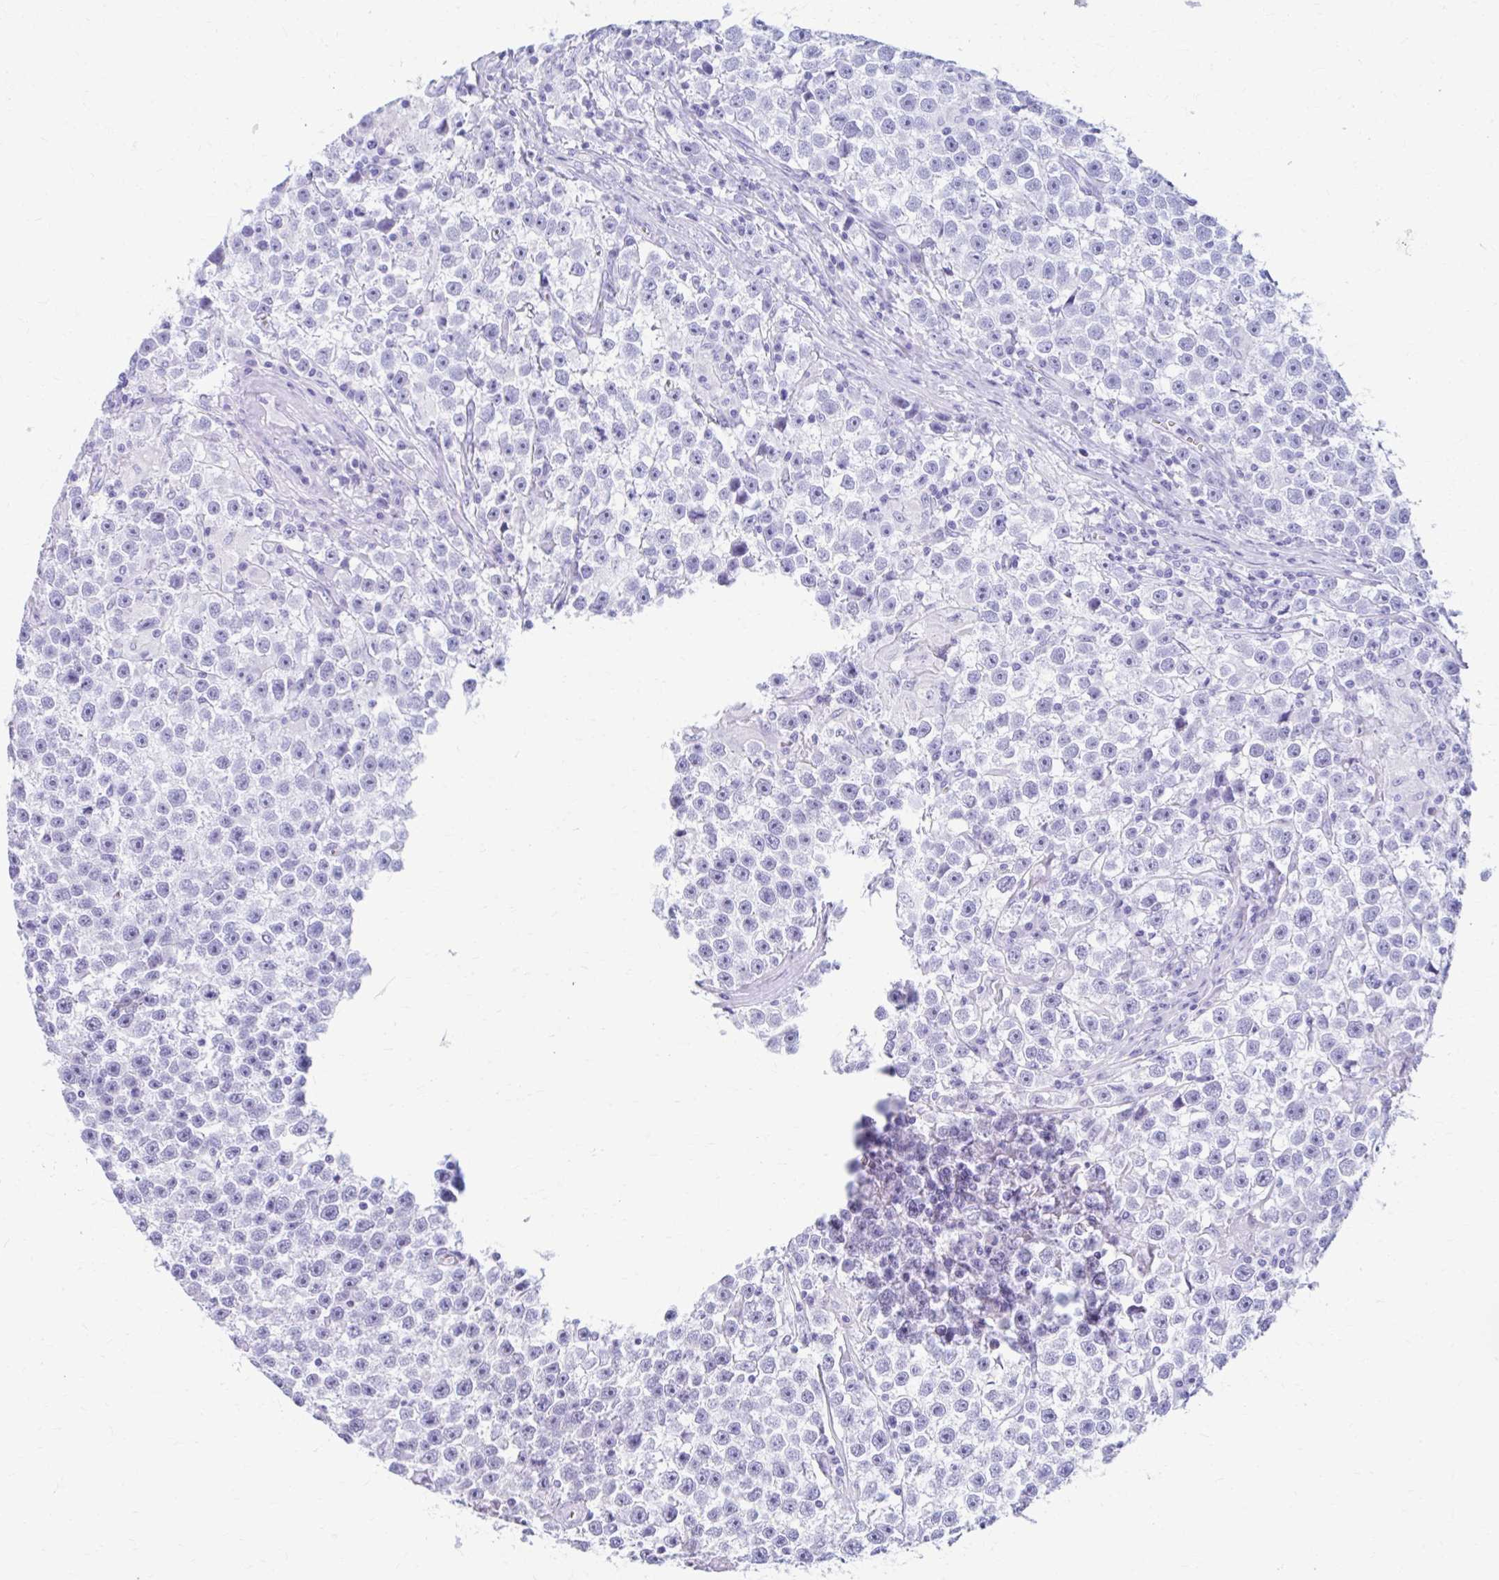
{"staining": {"intensity": "negative", "quantity": "none", "location": "none"}, "tissue": "testis cancer", "cell_type": "Tumor cells", "image_type": "cancer", "snomed": [{"axis": "morphology", "description": "Seminoma, NOS"}, {"axis": "topography", "description": "Testis"}], "caption": "Testis cancer was stained to show a protein in brown. There is no significant expression in tumor cells. (Stains: DAB (3,3'-diaminobenzidine) immunohistochemistry with hematoxylin counter stain, Microscopy: brightfield microscopy at high magnification).", "gene": "NSG2", "patient": {"sex": "male", "age": 31}}